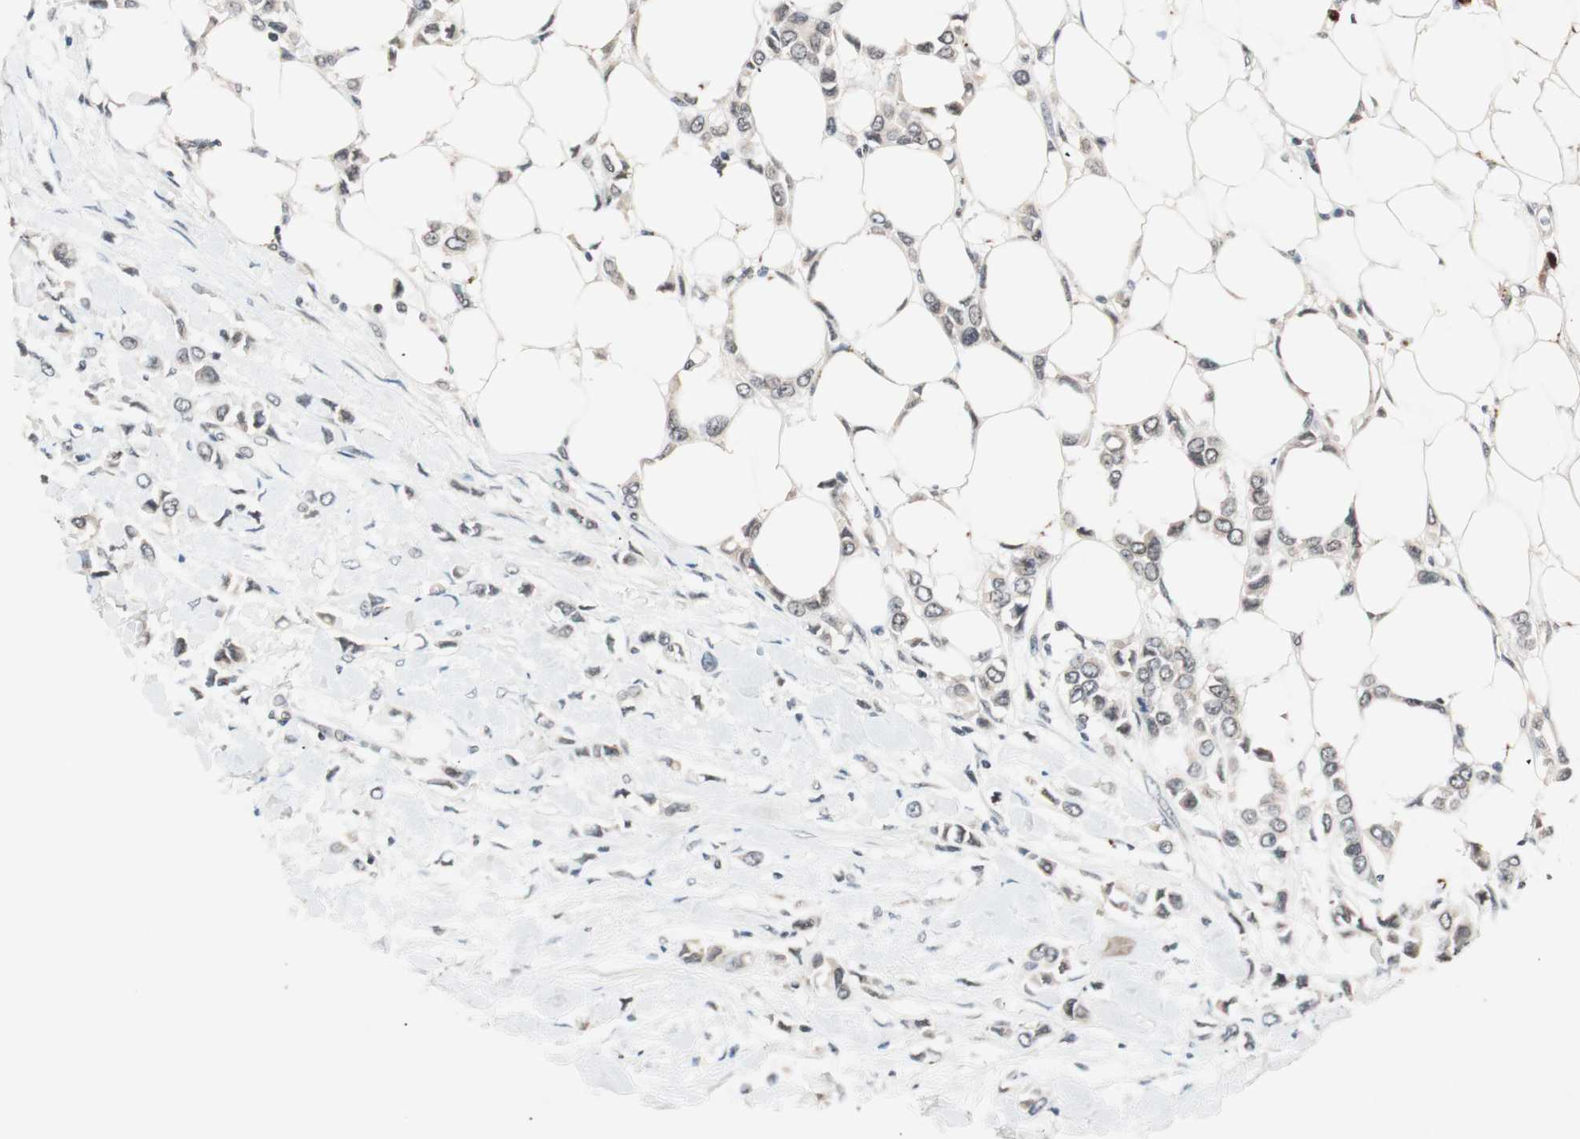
{"staining": {"intensity": "weak", "quantity": "<25%", "location": "nuclear"}, "tissue": "breast cancer", "cell_type": "Tumor cells", "image_type": "cancer", "snomed": [{"axis": "morphology", "description": "Lobular carcinoma"}, {"axis": "topography", "description": "Breast"}], "caption": "This is a image of immunohistochemistry staining of breast cancer (lobular carcinoma), which shows no staining in tumor cells. Nuclei are stained in blue.", "gene": "NFRKB", "patient": {"sex": "female", "age": 51}}